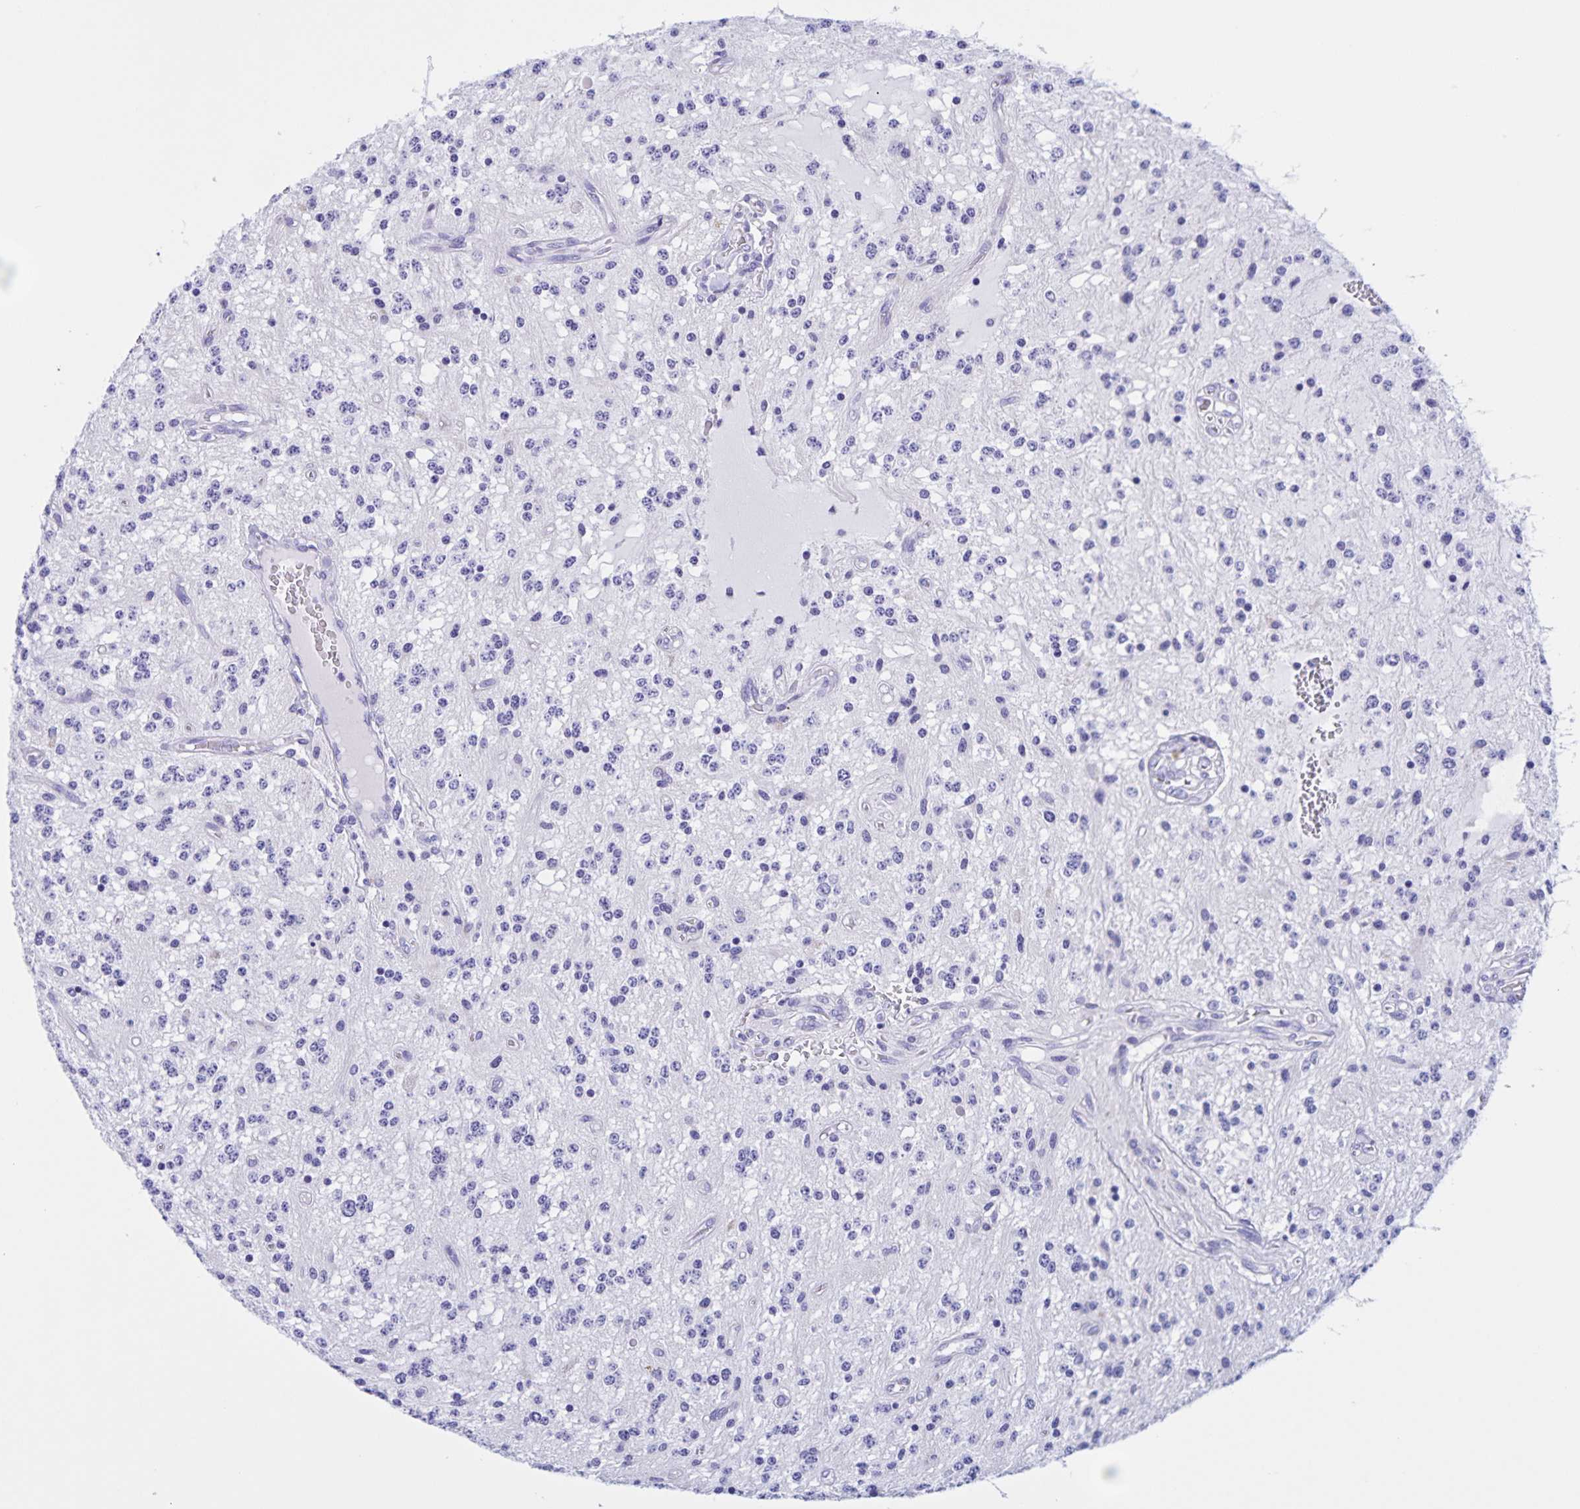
{"staining": {"intensity": "negative", "quantity": "none", "location": "none"}, "tissue": "glioma", "cell_type": "Tumor cells", "image_type": "cancer", "snomed": [{"axis": "morphology", "description": "Glioma, malignant, Low grade"}, {"axis": "topography", "description": "Cerebellum"}], "caption": "Glioma stained for a protein using IHC displays no expression tumor cells.", "gene": "TGIF2LX", "patient": {"sex": "female", "age": 14}}